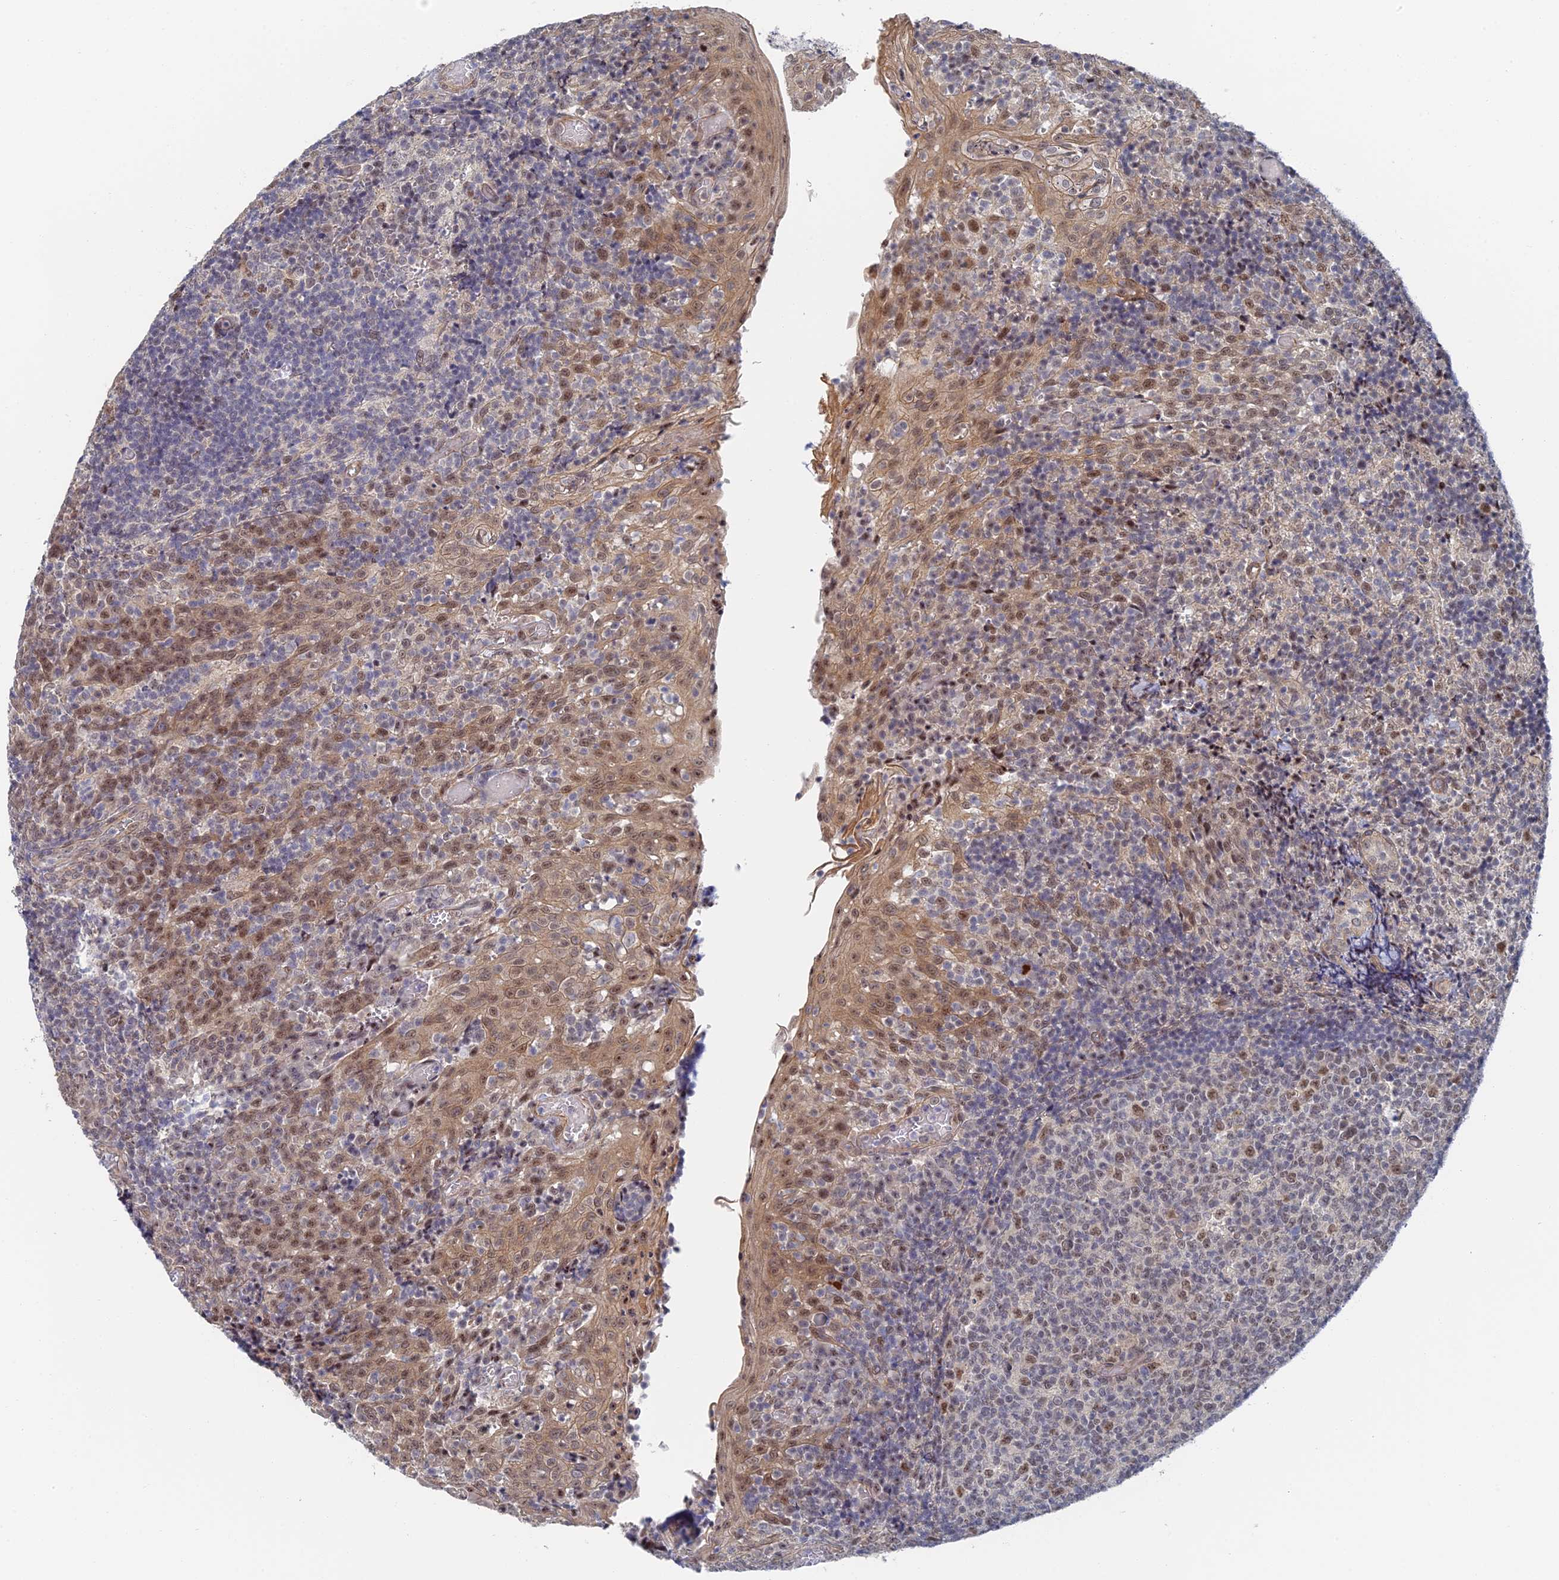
{"staining": {"intensity": "moderate", "quantity": "<25%", "location": "nuclear"}, "tissue": "tonsil", "cell_type": "Germinal center cells", "image_type": "normal", "snomed": [{"axis": "morphology", "description": "Normal tissue, NOS"}, {"axis": "topography", "description": "Tonsil"}], "caption": "Protein staining by immunohistochemistry exhibits moderate nuclear staining in about <25% of germinal center cells in unremarkable tonsil.", "gene": "CFAP92", "patient": {"sex": "female", "age": 19}}